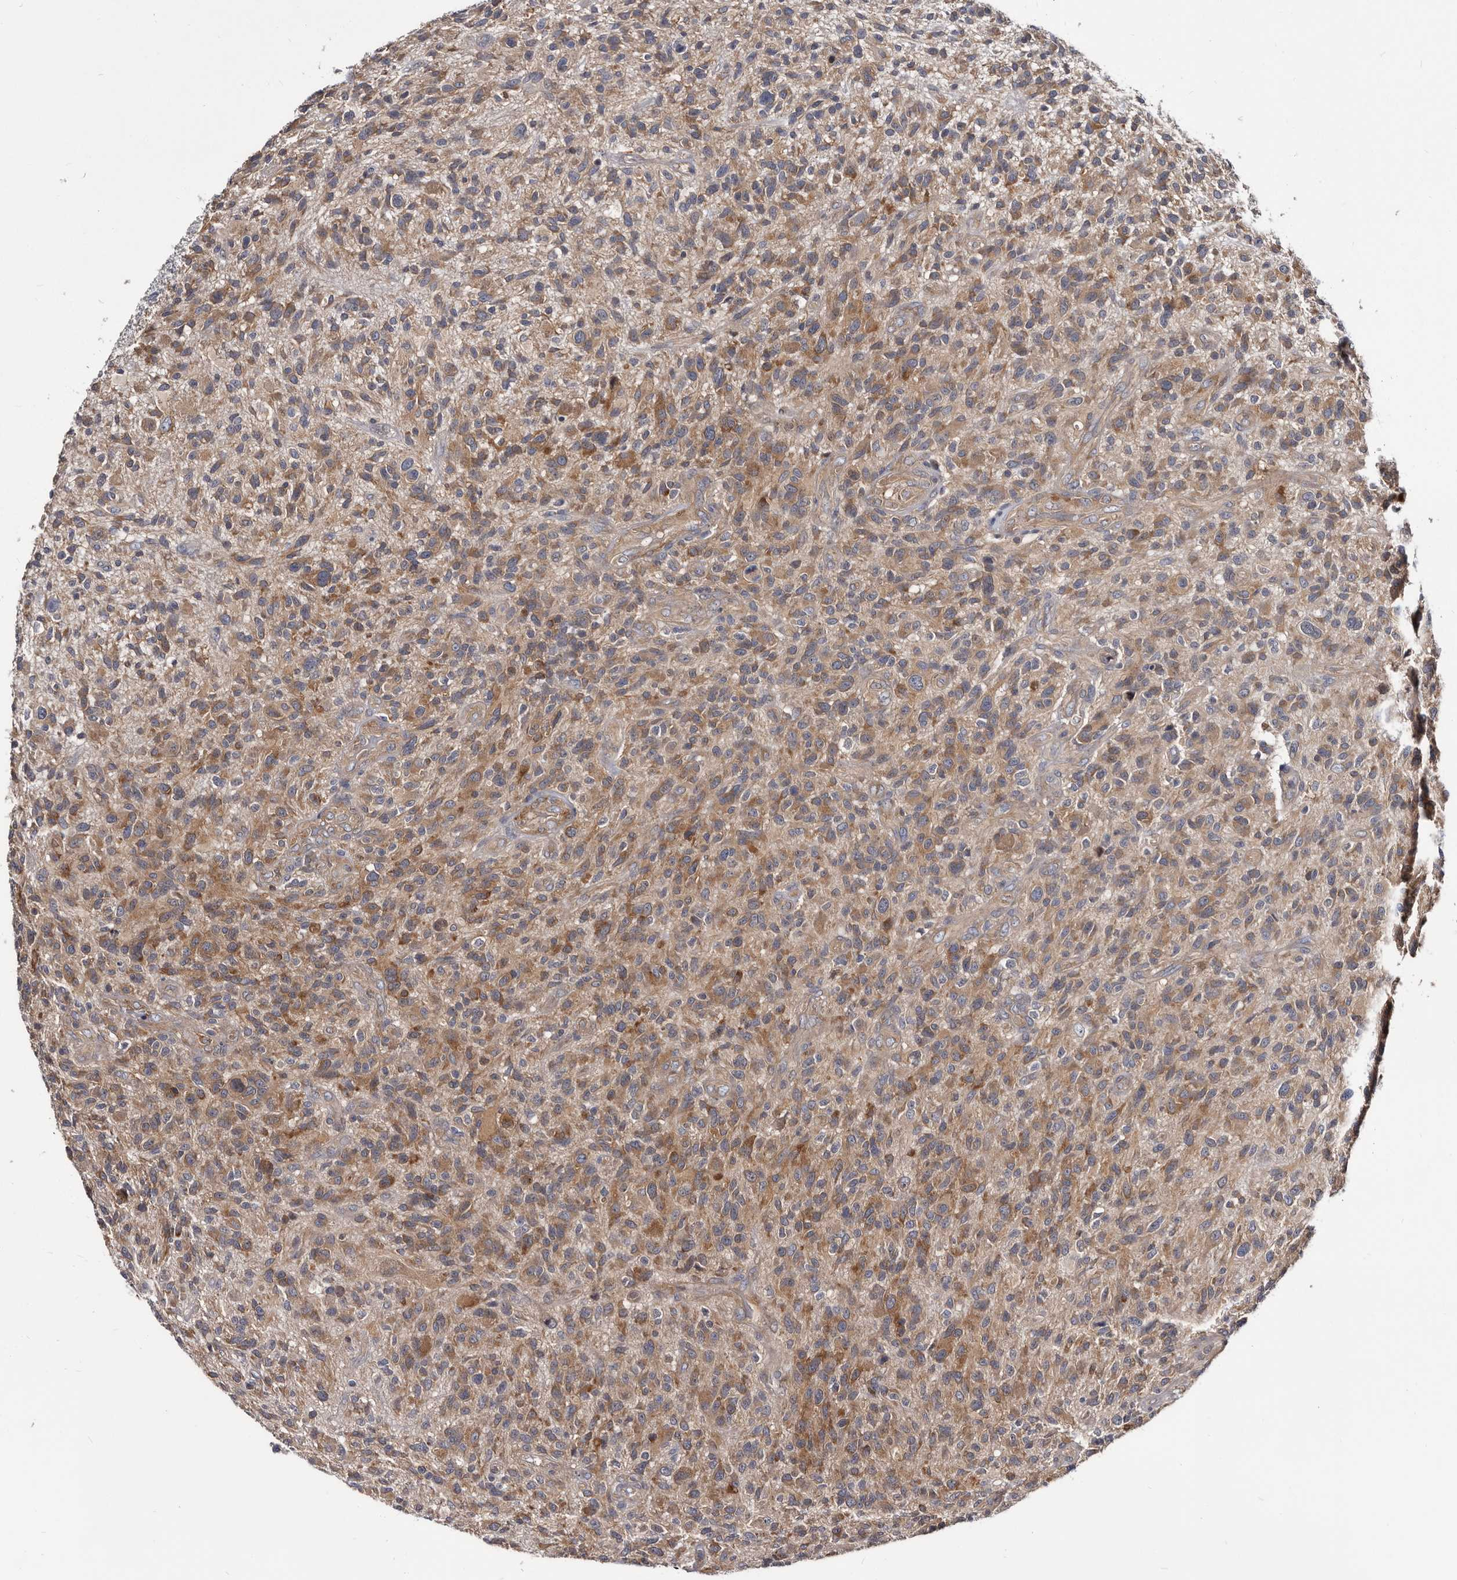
{"staining": {"intensity": "moderate", "quantity": ">75%", "location": "cytoplasmic/membranous"}, "tissue": "glioma", "cell_type": "Tumor cells", "image_type": "cancer", "snomed": [{"axis": "morphology", "description": "Glioma, malignant, High grade"}, {"axis": "topography", "description": "Brain"}], "caption": "This is a histology image of IHC staining of glioma, which shows moderate positivity in the cytoplasmic/membranous of tumor cells.", "gene": "ABCF2", "patient": {"sex": "male", "age": 47}}